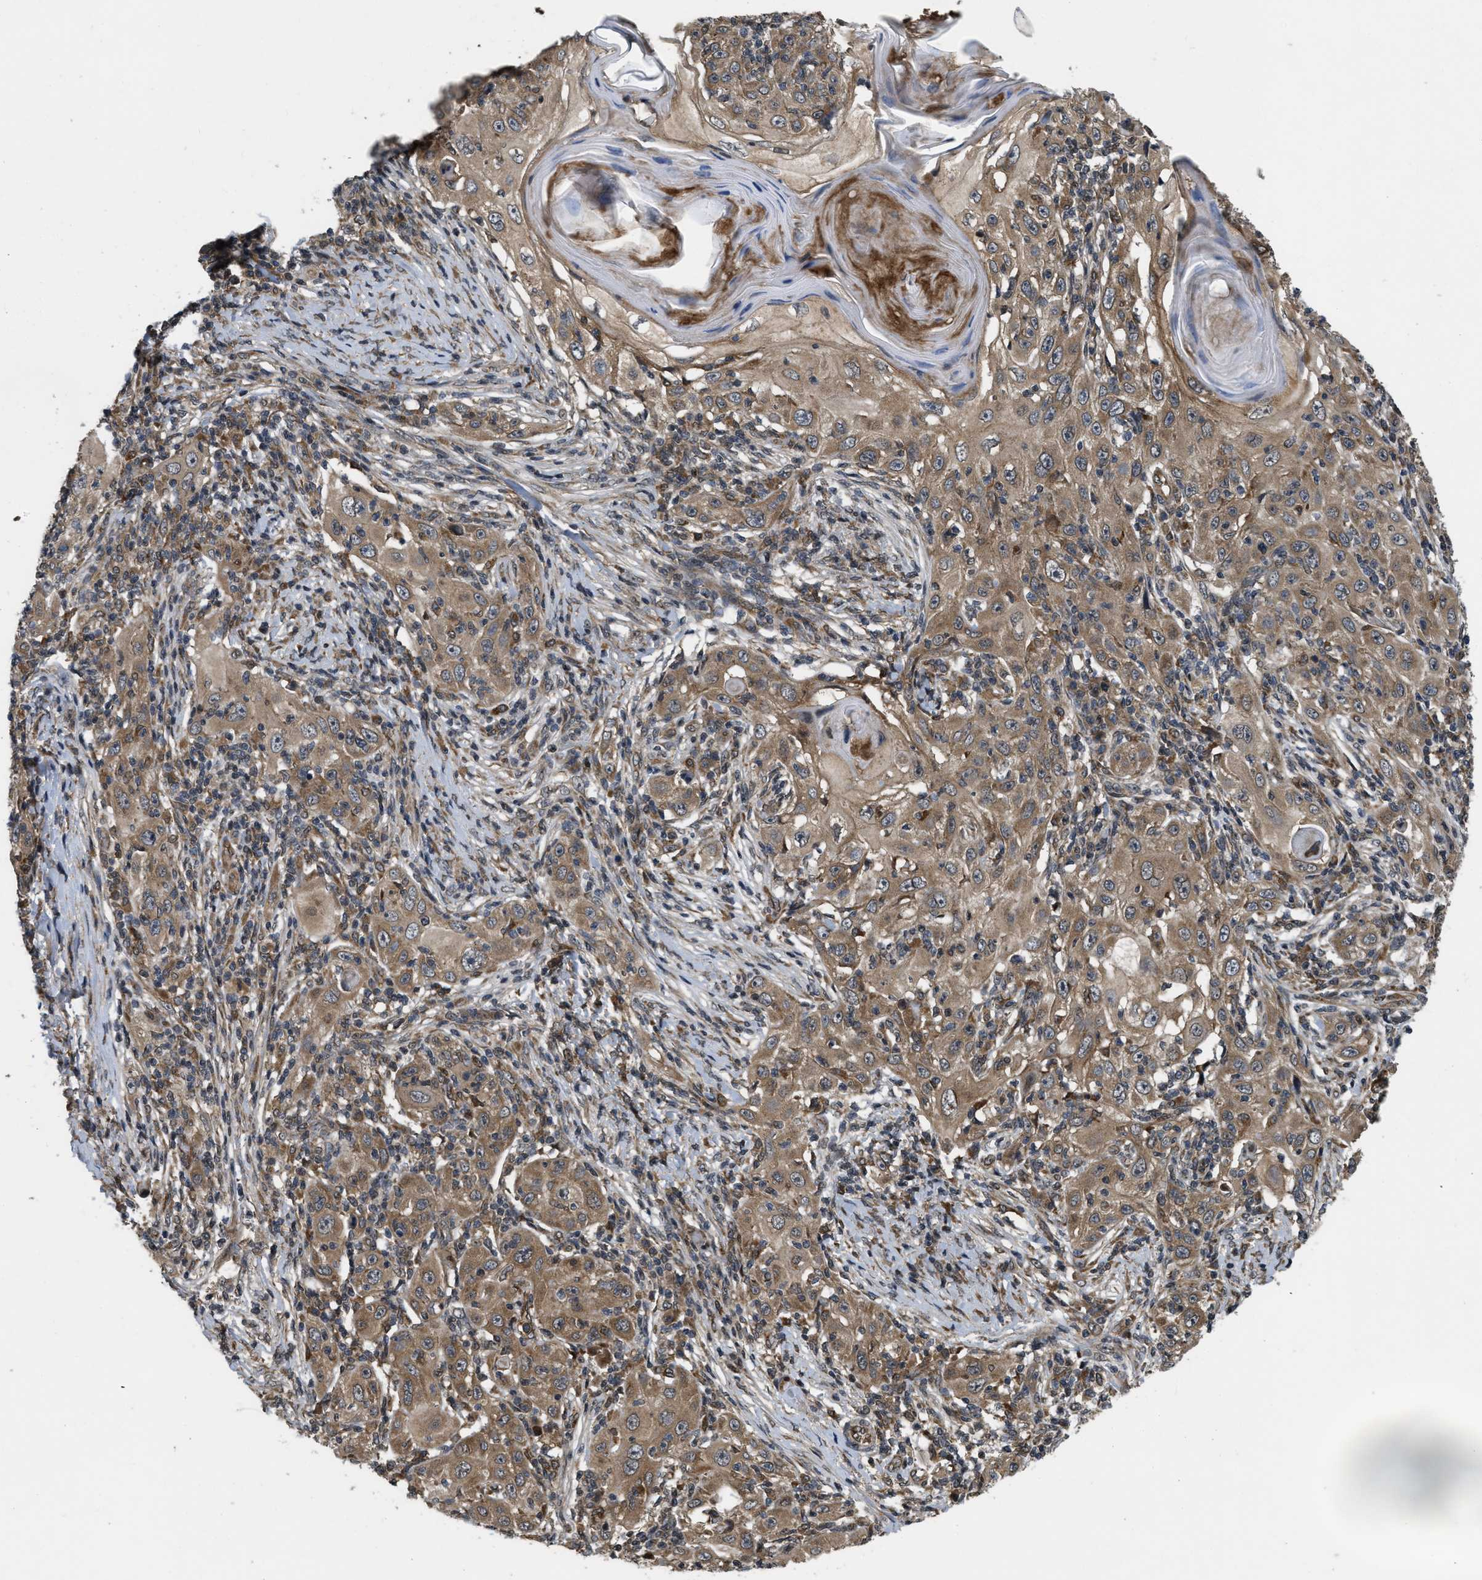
{"staining": {"intensity": "moderate", "quantity": ">75%", "location": "cytoplasmic/membranous"}, "tissue": "skin cancer", "cell_type": "Tumor cells", "image_type": "cancer", "snomed": [{"axis": "morphology", "description": "Squamous cell carcinoma, NOS"}, {"axis": "topography", "description": "Skin"}], "caption": "A high-resolution photomicrograph shows immunohistochemistry (IHC) staining of skin cancer, which shows moderate cytoplasmic/membranous positivity in approximately >75% of tumor cells.", "gene": "SPTLC1", "patient": {"sex": "female", "age": 88}}